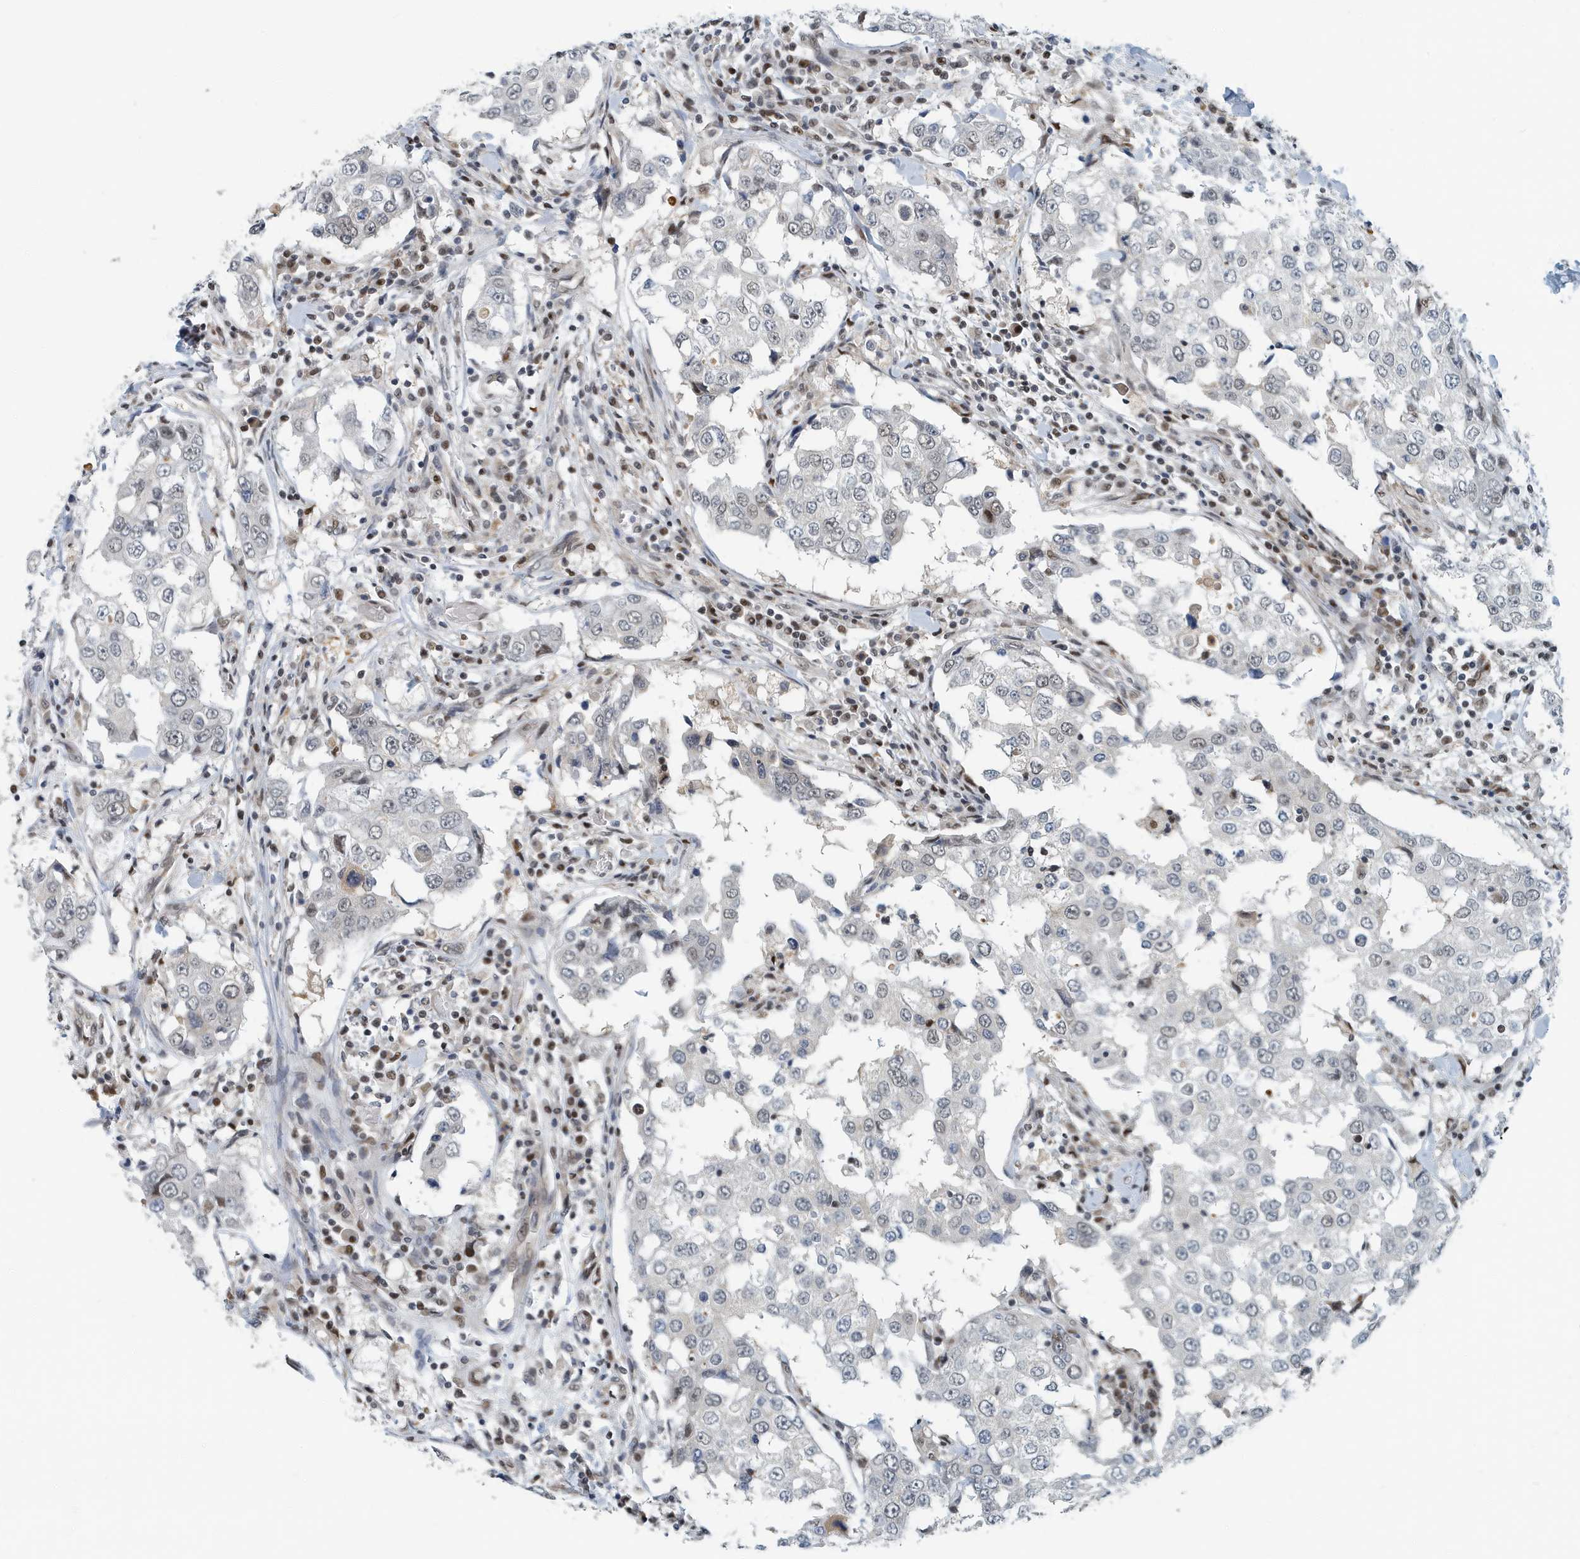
{"staining": {"intensity": "moderate", "quantity": "<25%", "location": "nuclear"}, "tissue": "breast cancer", "cell_type": "Tumor cells", "image_type": "cancer", "snomed": [{"axis": "morphology", "description": "Duct carcinoma"}, {"axis": "topography", "description": "Breast"}], "caption": "Human breast cancer (intraductal carcinoma) stained with a protein marker shows moderate staining in tumor cells.", "gene": "KIF15", "patient": {"sex": "female", "age": 27}}